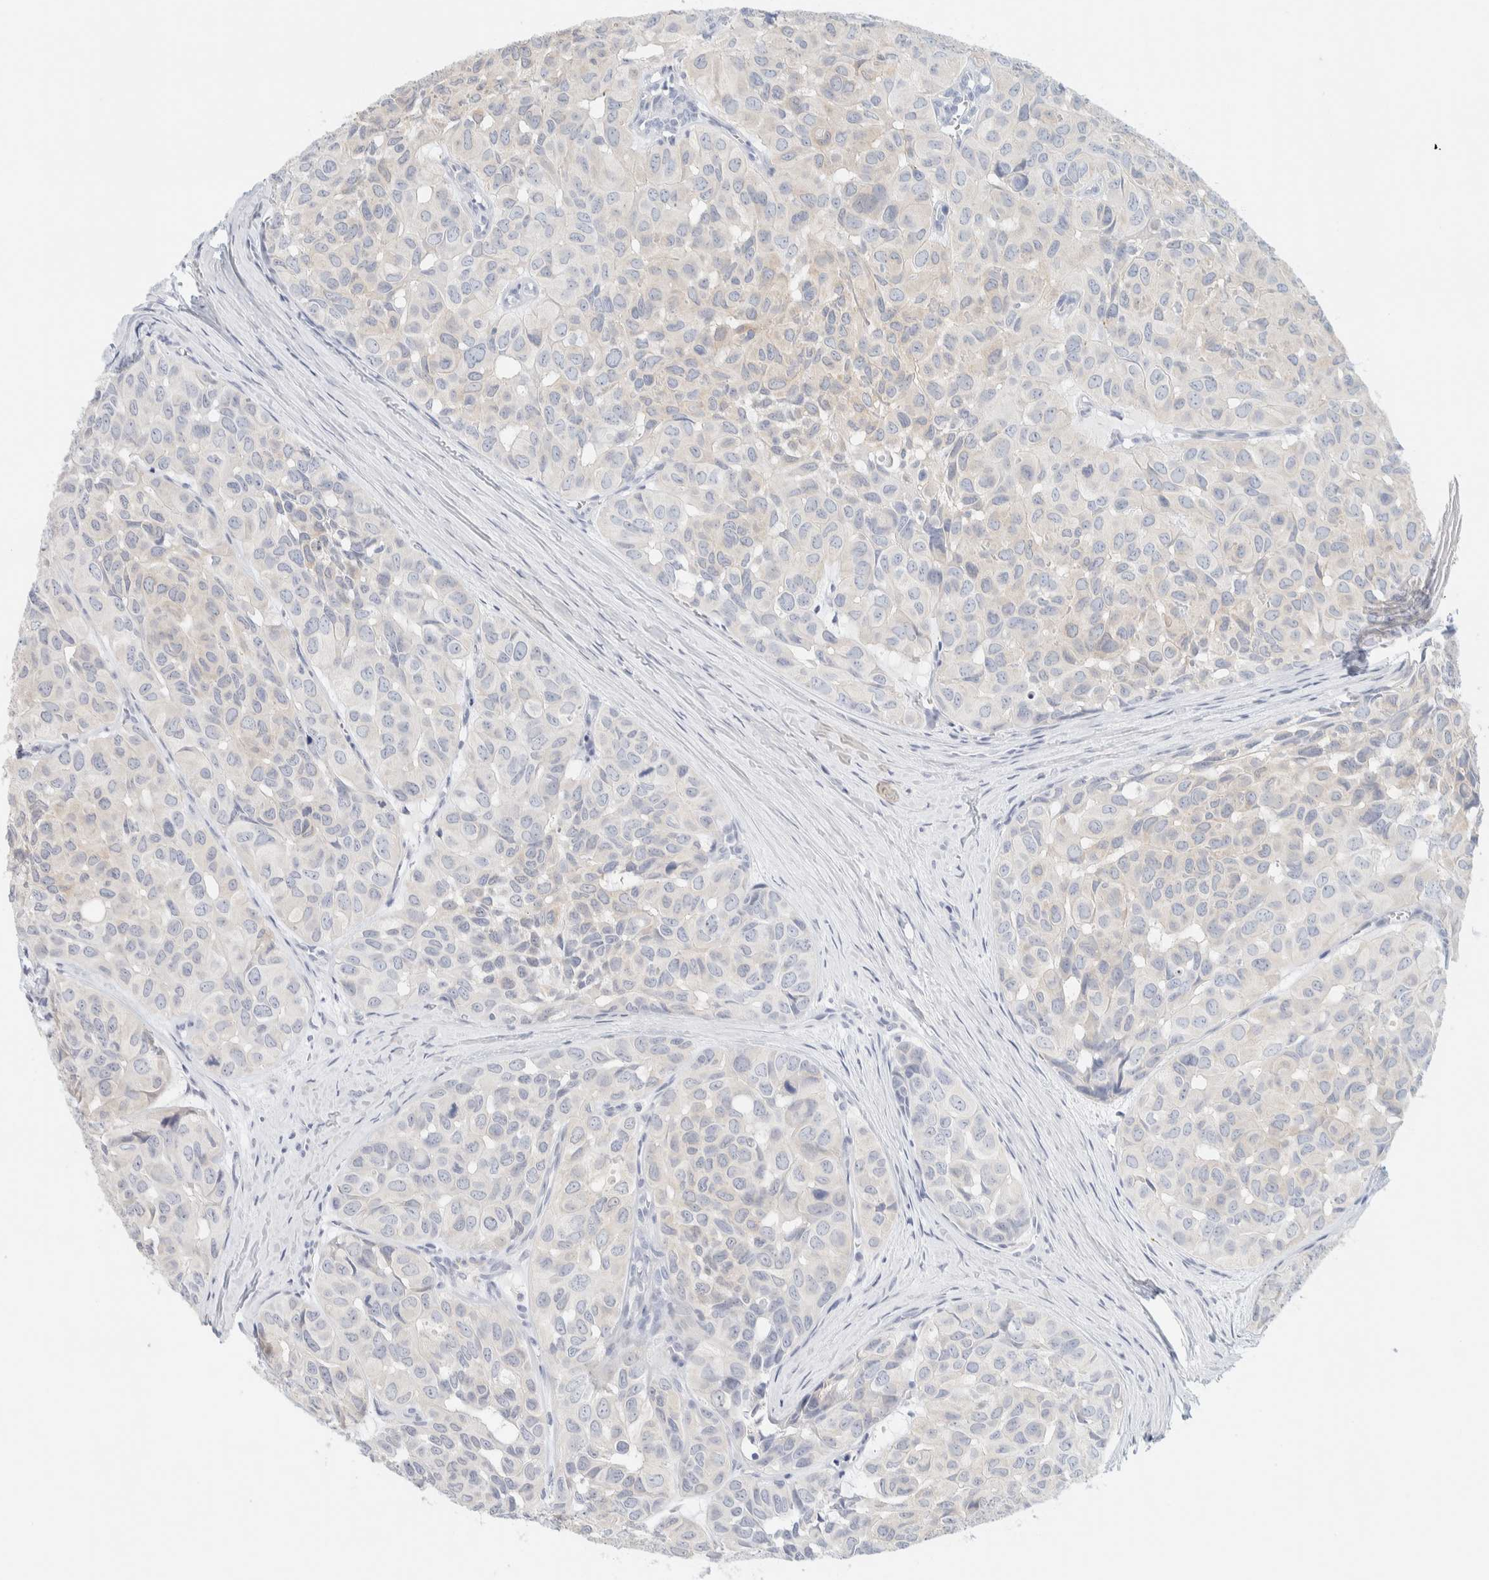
{"staining": {"intensity": "negative", "quantity": "none", "location": "none"}, "tissue": "head and neck cancer", "cell_type": "Tumor cells", "image_type": "cancer", "snomed": [{"axis": "morphology", "description": "Adenocarcinoma, NOS"}, {"axis": "topography", "description": "Salivary gland, NOS"}, {"axis": "topography", "description": "Head-Neck"}], "caption": "Head and neck cancer was stained to show a protein in brown. There is no significant expression in tumor cells.", "gene": "AFMID", "patient": {"sex": "female", "age": 76}}